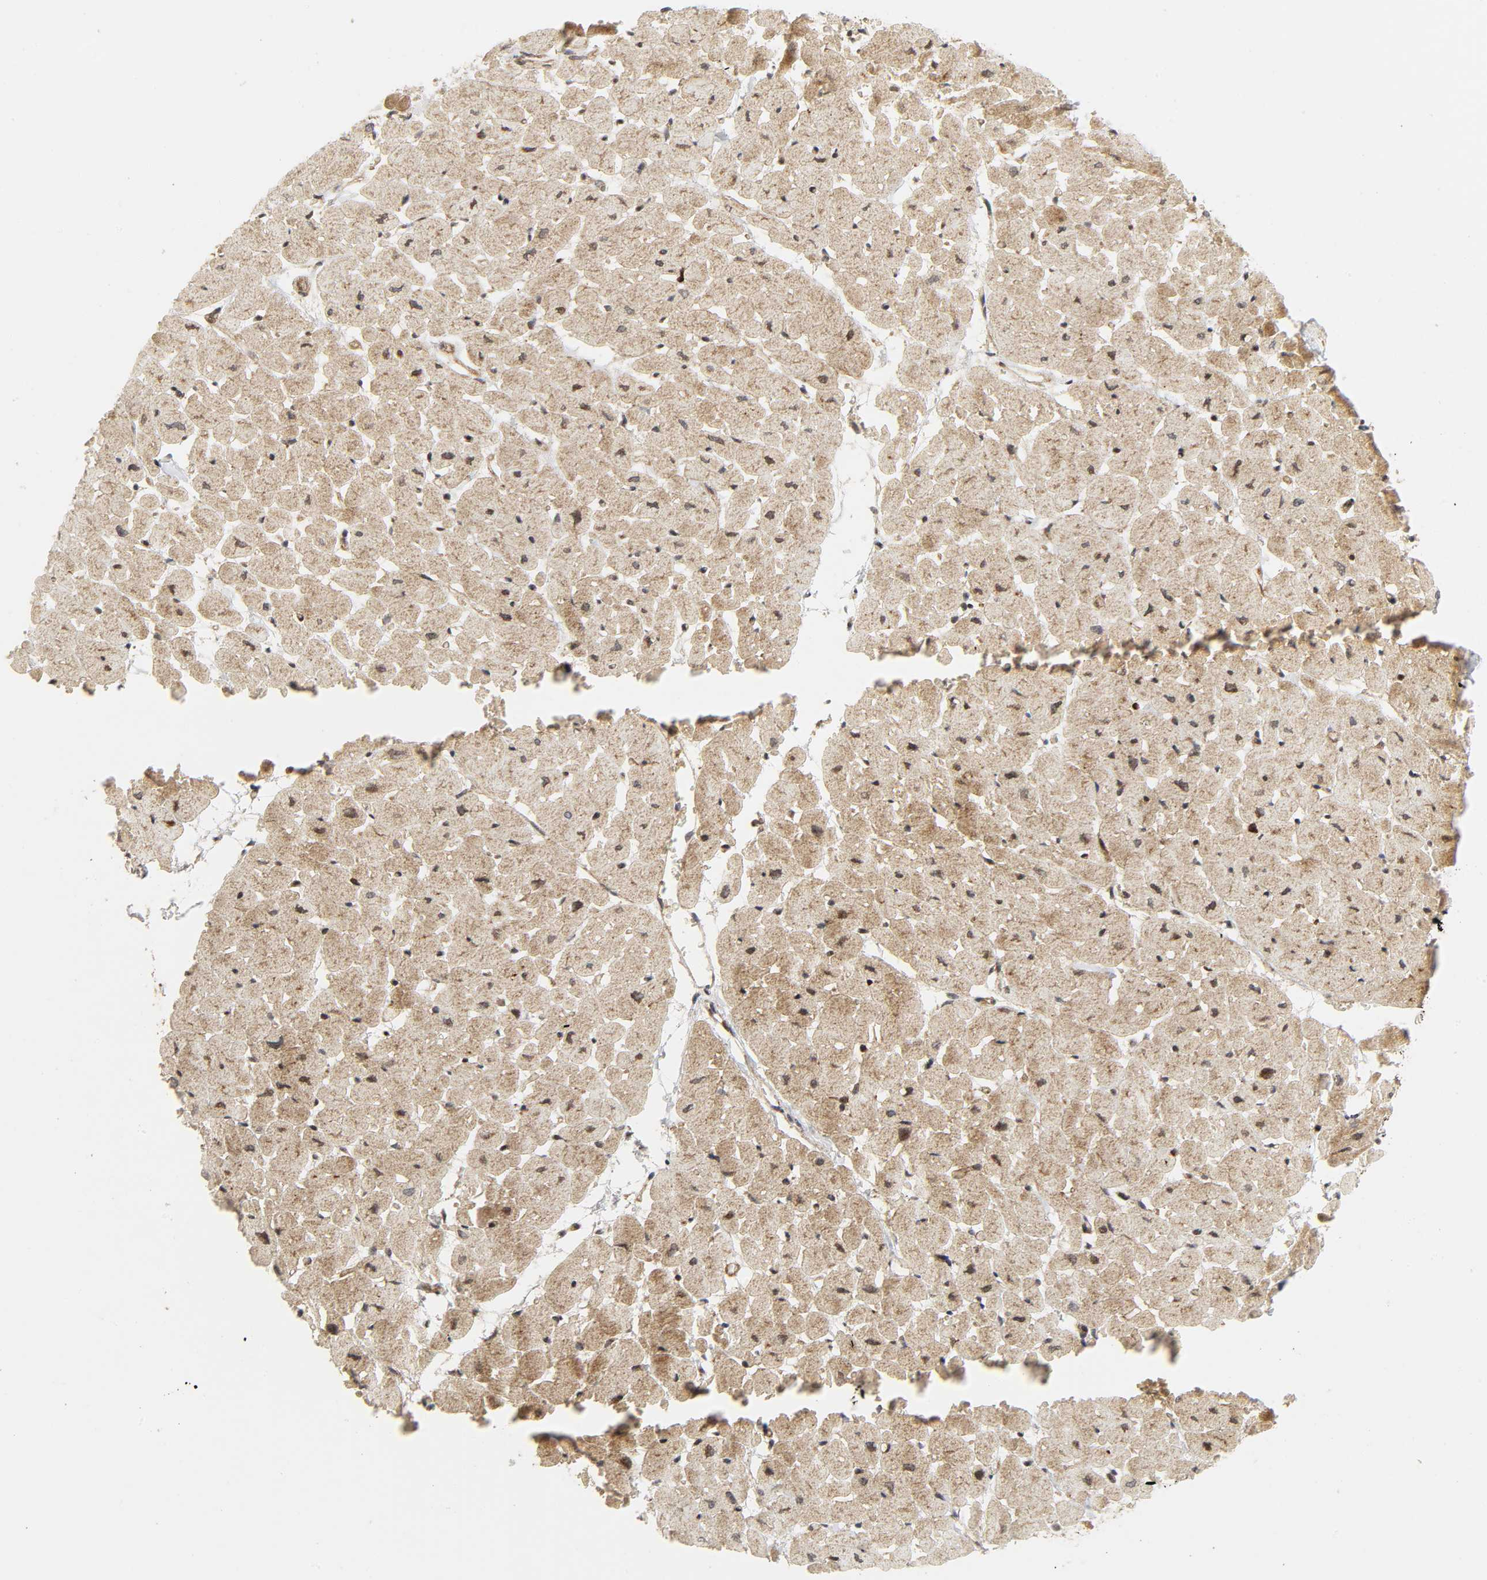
{"staining": {"intensity": "moderate", "quantity": ">75%", "location": "cytoplasmic/membranous"}, "tissue": "heart muscle", "cell_type": "Cardiomyocytes", "image_type": "normal", "snomed": [{"axis": "morphology", "description": "Normal tissue, NOS"}, {"axis": "topography", "description": "Heart"}], "caption": "A micrograph of human heart muscle stained for a protein displays moderate cytoplasmic/membranous brown staining in cardiomyocytes. (DAB IHC with brightfield microscopy, high magnification).", "gene": "CHUK", "patient": {"sex": "male", "age": 45}}